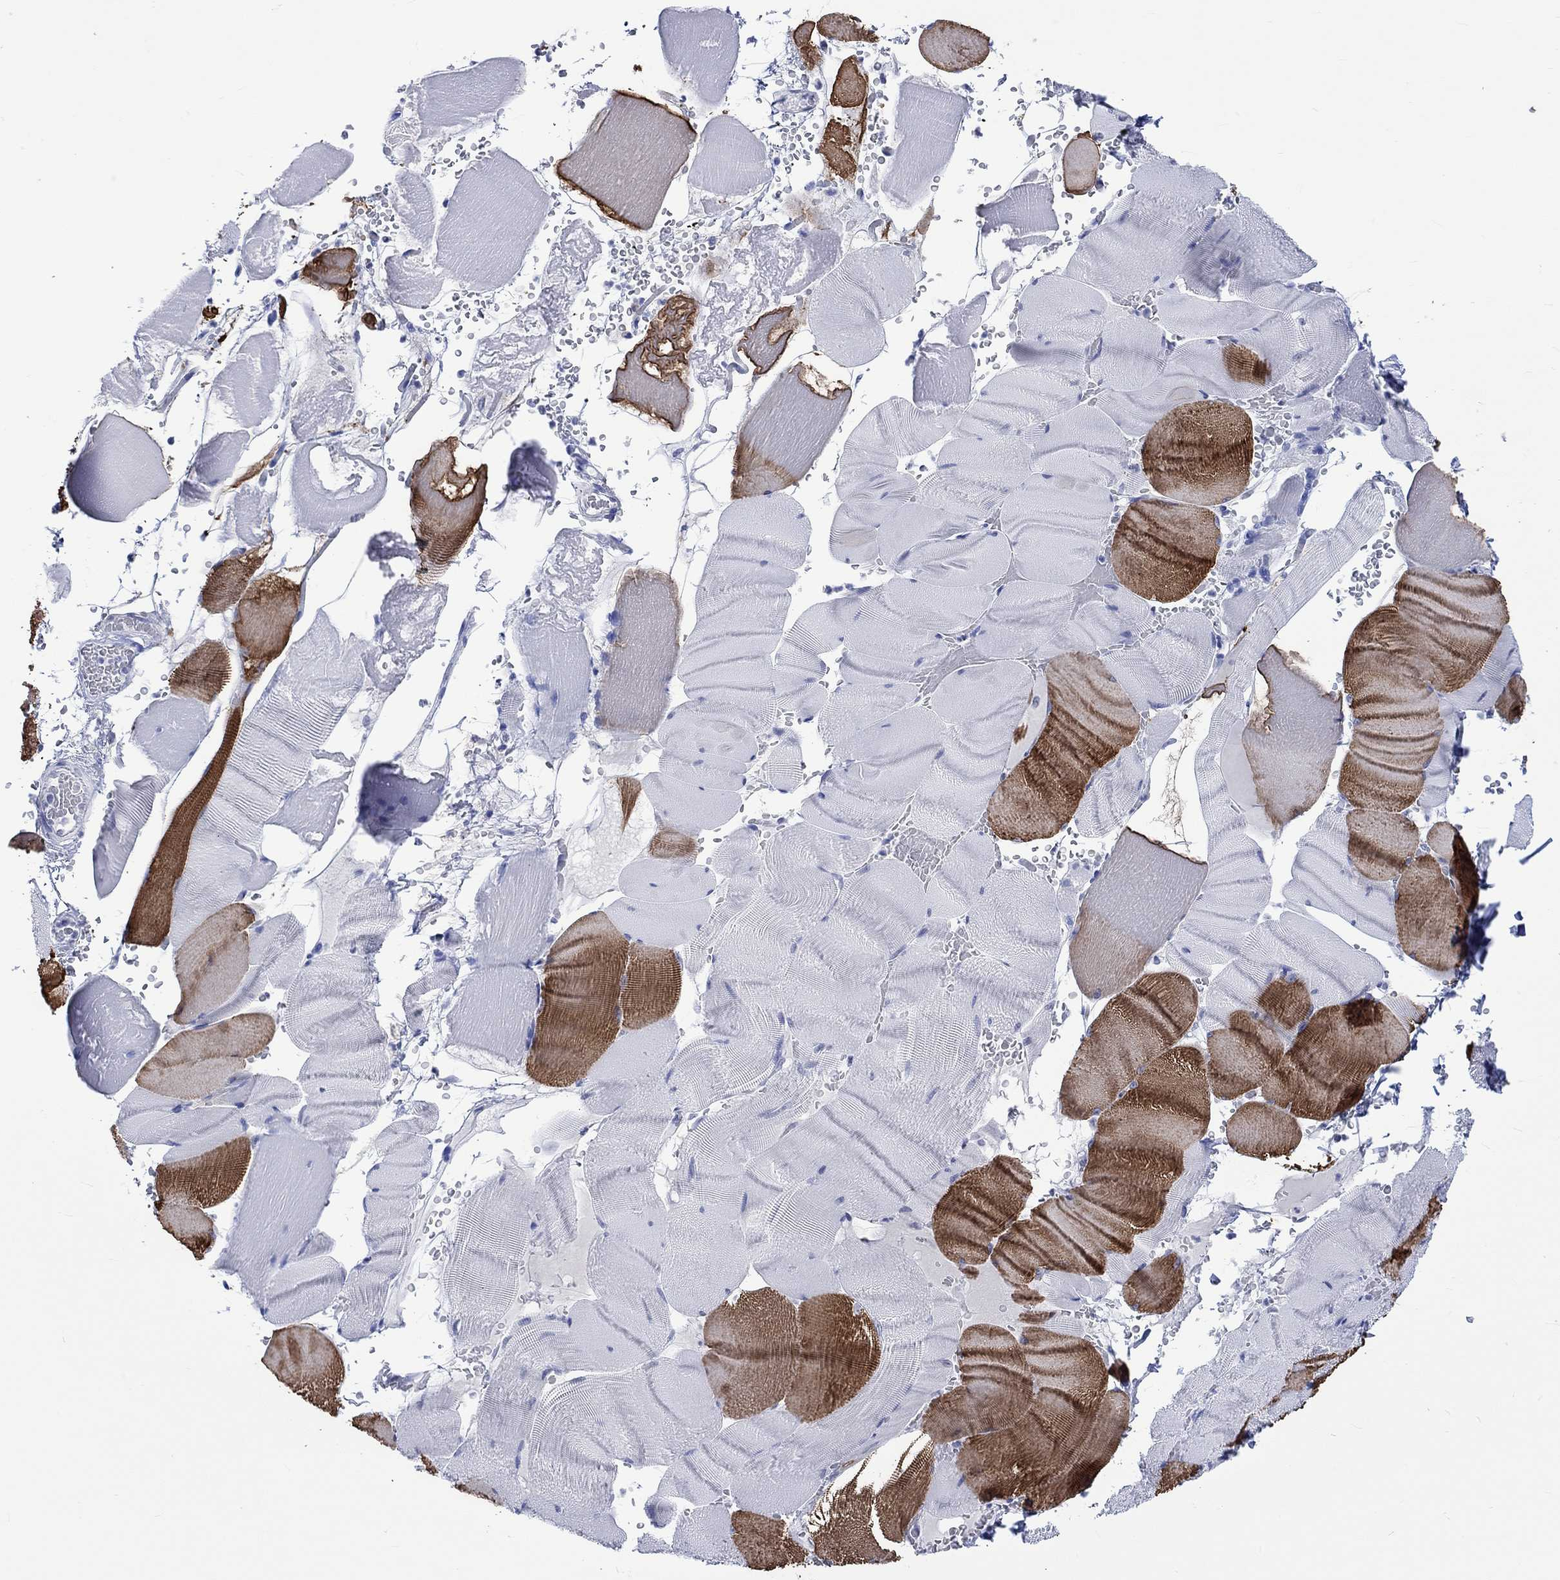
{"staining": {"intensity": "strong", "quantity": "<25%", "location": "cytoplasmic/membranous"}, "tissue": "skeletal muscle", "cell_type": "Myocytes", "image_type": "normal", "snomed": [{"axis": "morphology", "description": "Normal tissue, NOS"}, {"axis": "topography", "description": "Skeletal muscle"}], "caption": "Brown immunohistochemical staining in benign skeletal muscle demonstrates strong cytoplasmic/membranous positivity in approximately <25% of myocytes.", "gene": "KLHL33", "patient": {"sex": "male", "age": 56}}